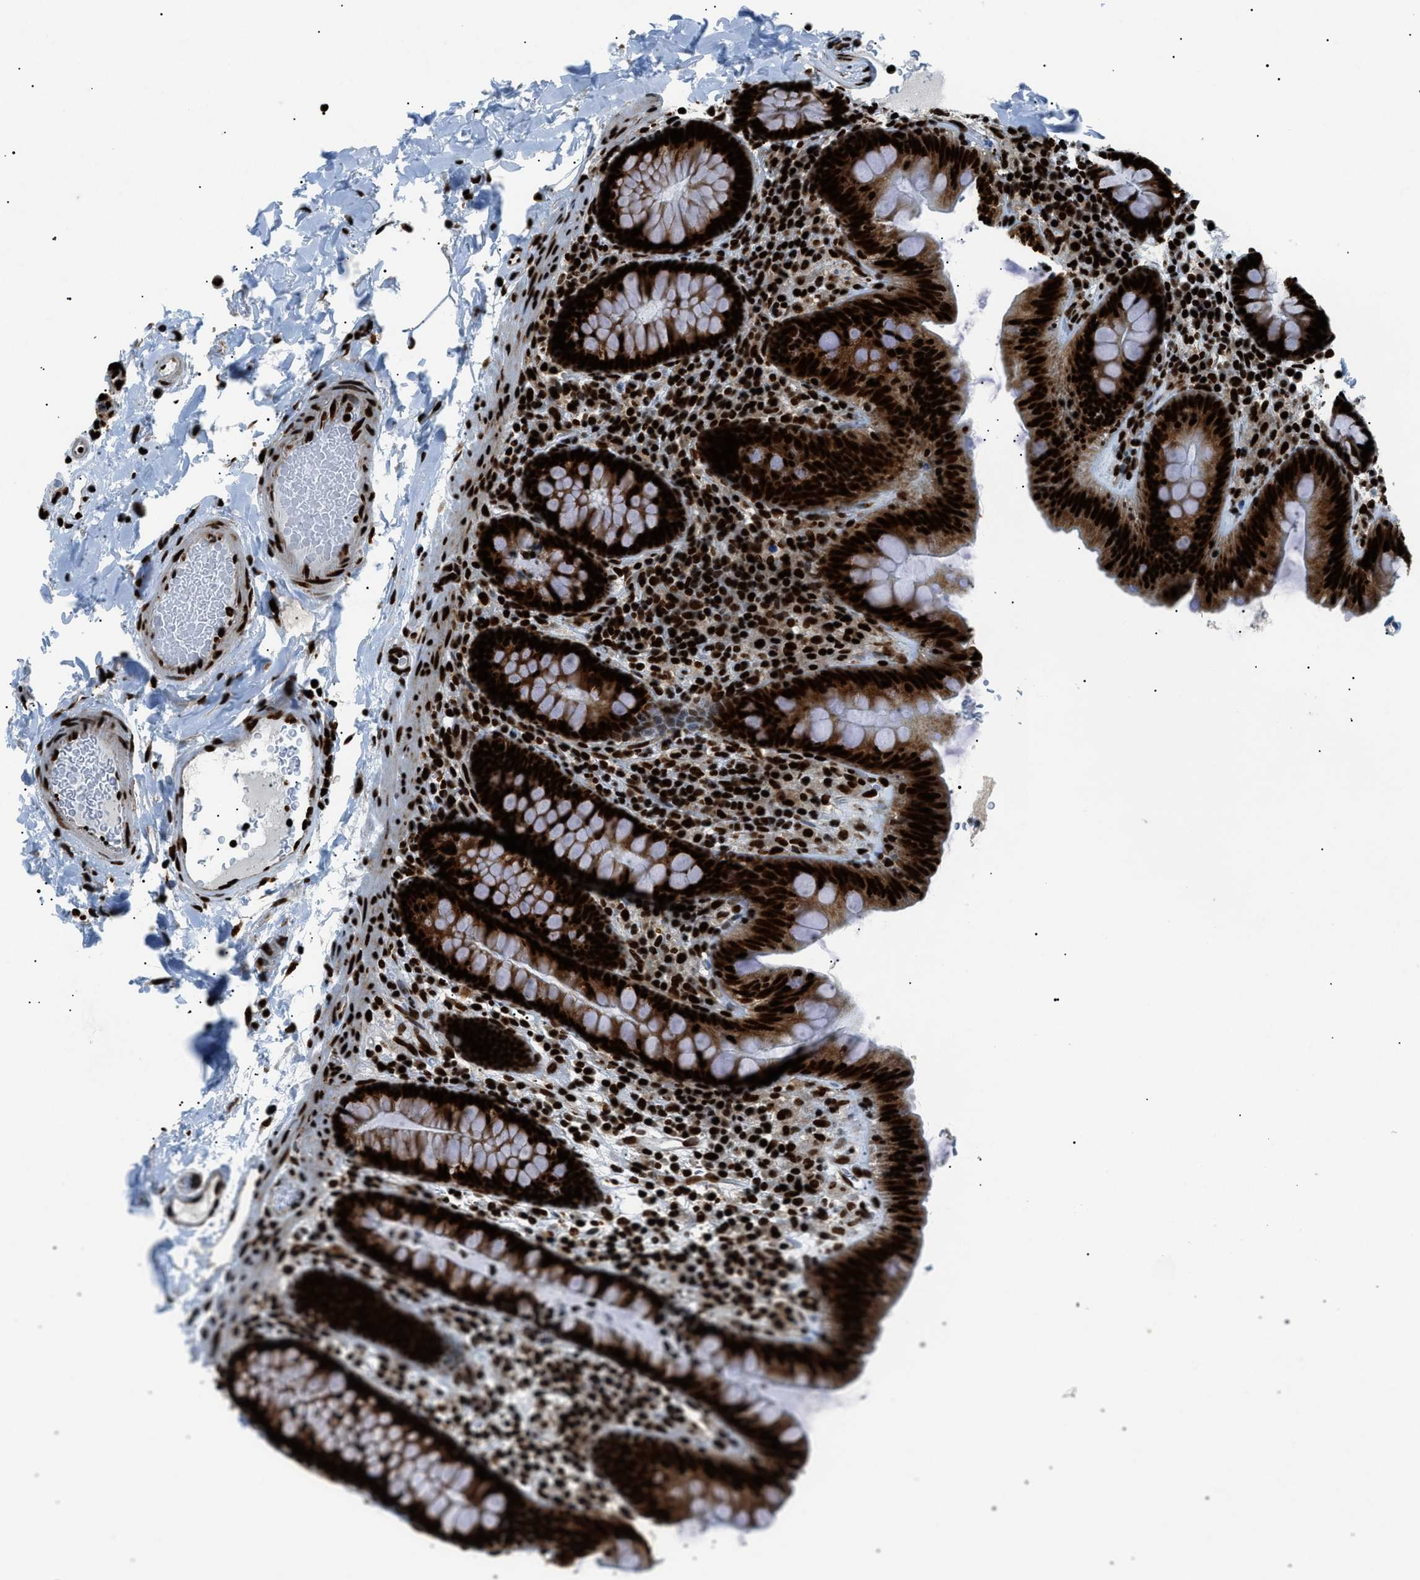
{"staining": {"intensity": "strong", "quantity": ">75%", "location": "nuclear"}, "tissue": "colon", "cell_type": "Endothelial cells", "image_type": "normal", "snomed": [{"axis": "morphology", "description": "Normal tissue, NOS"}, {"axis": "topography", "description": "Colon"}], "caption": "Approximately >75% of endothelial cells in normal human colon display strong nuclear protein positivity as visualized by brown immunohistochemical staining.", "gene": "HNRNPK", "patient": {"sex": "female", "age": 80}}